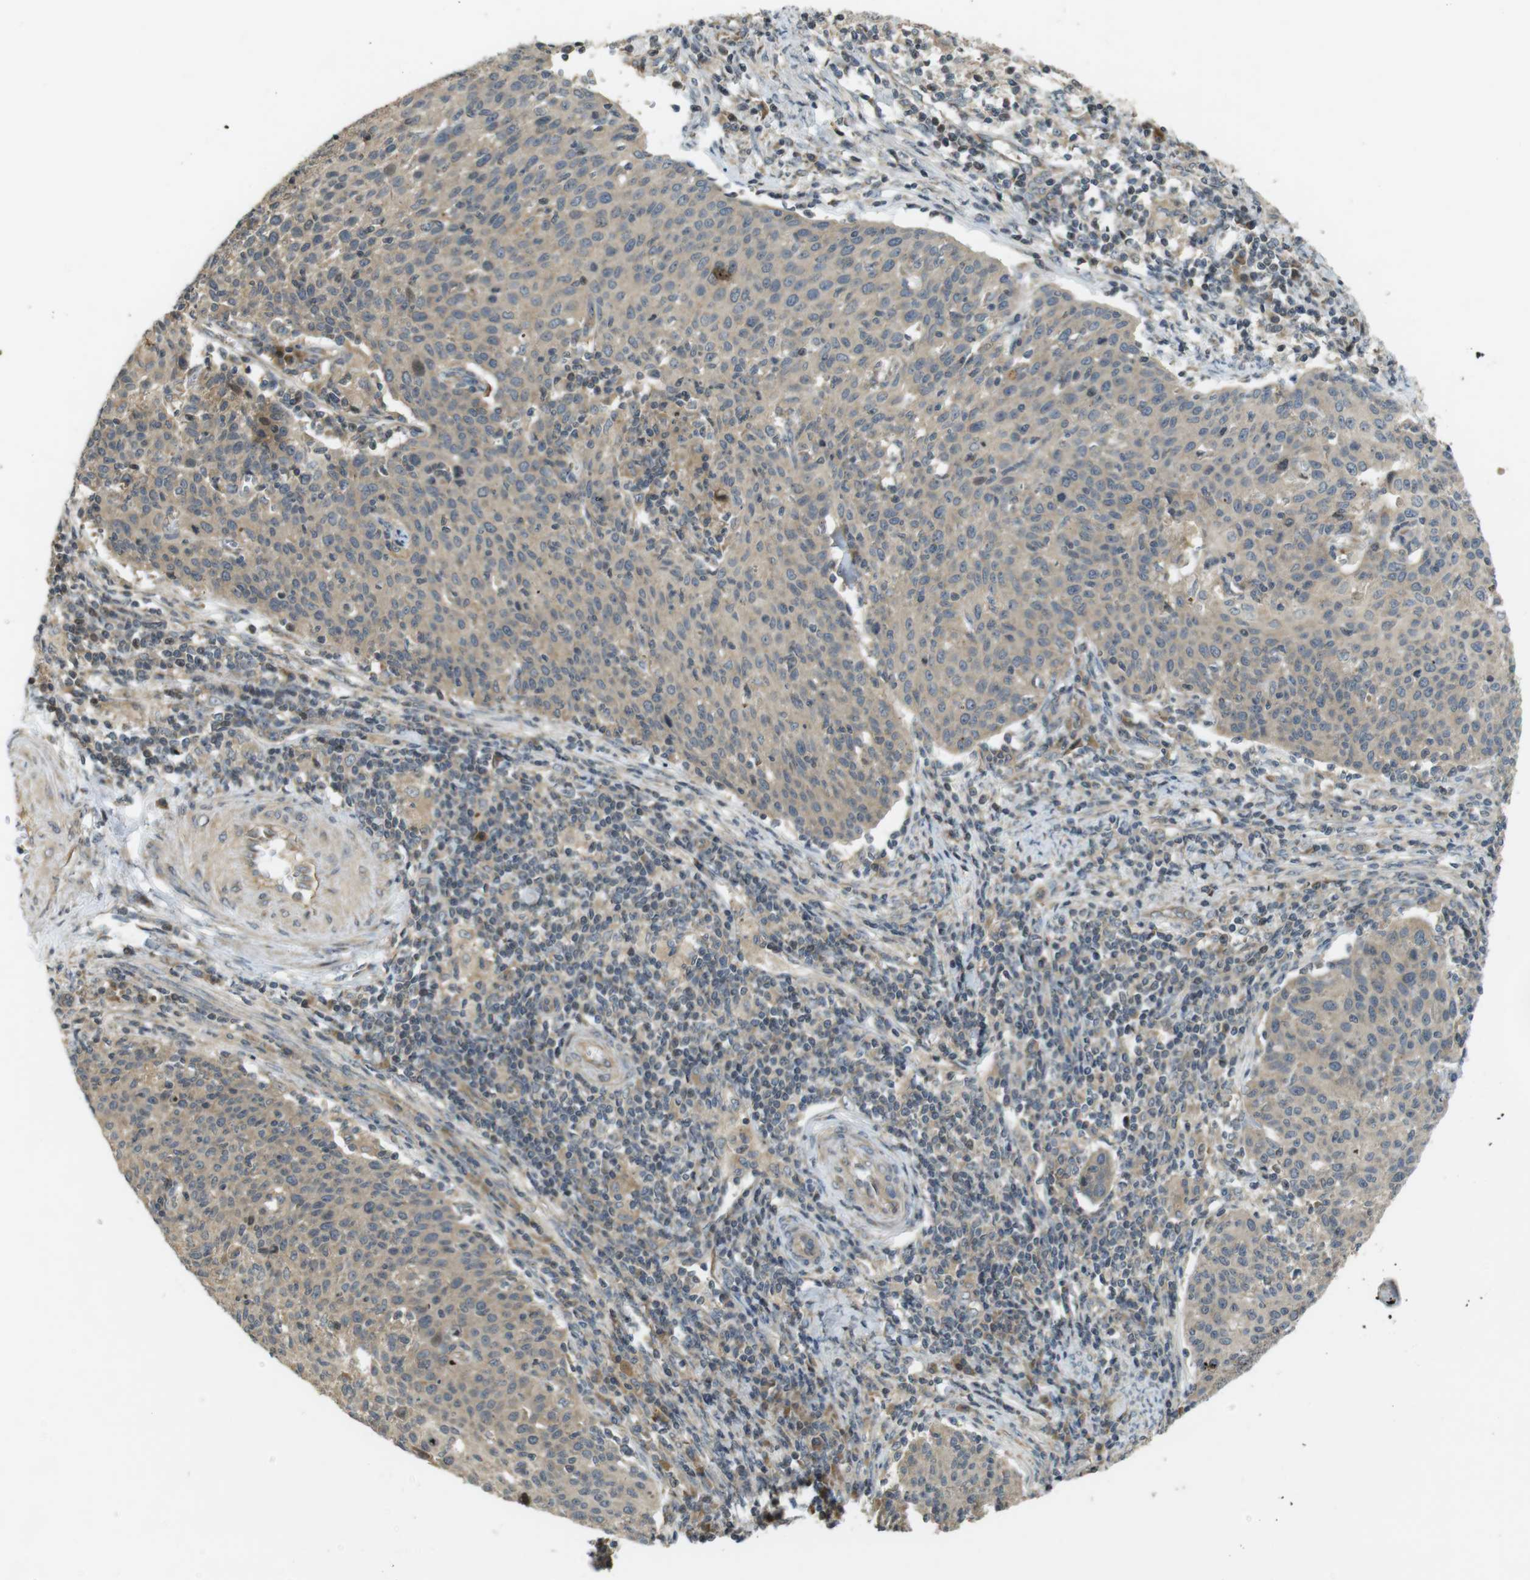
{"staining": {"intensity": "weak", "quantity": ">75%", "location": "cytoplasmic/membranous"}, "tissue": "cervical cancer", "cell_type": "Tumor cells", "image_type": "cancer", "snomed": [{"axis": "morphology", "description": "Squamous cell carcinoma, NOS"}, {"axis": "topography", "description": "Cervix"}], "caption": "IHC micrograph of neoplastic tissue: human cervical cancer (squamous cell carcinoma) stained using immunohistochemistry (IHC) displays low levels of weak protein expression localized specifically in the cytoplasmic/membranous of tumor cells, appearing as a cytoplasmic/membranous brown color.", "gene": "CLTC", "patient": {"sex": "female", "age": 38}}